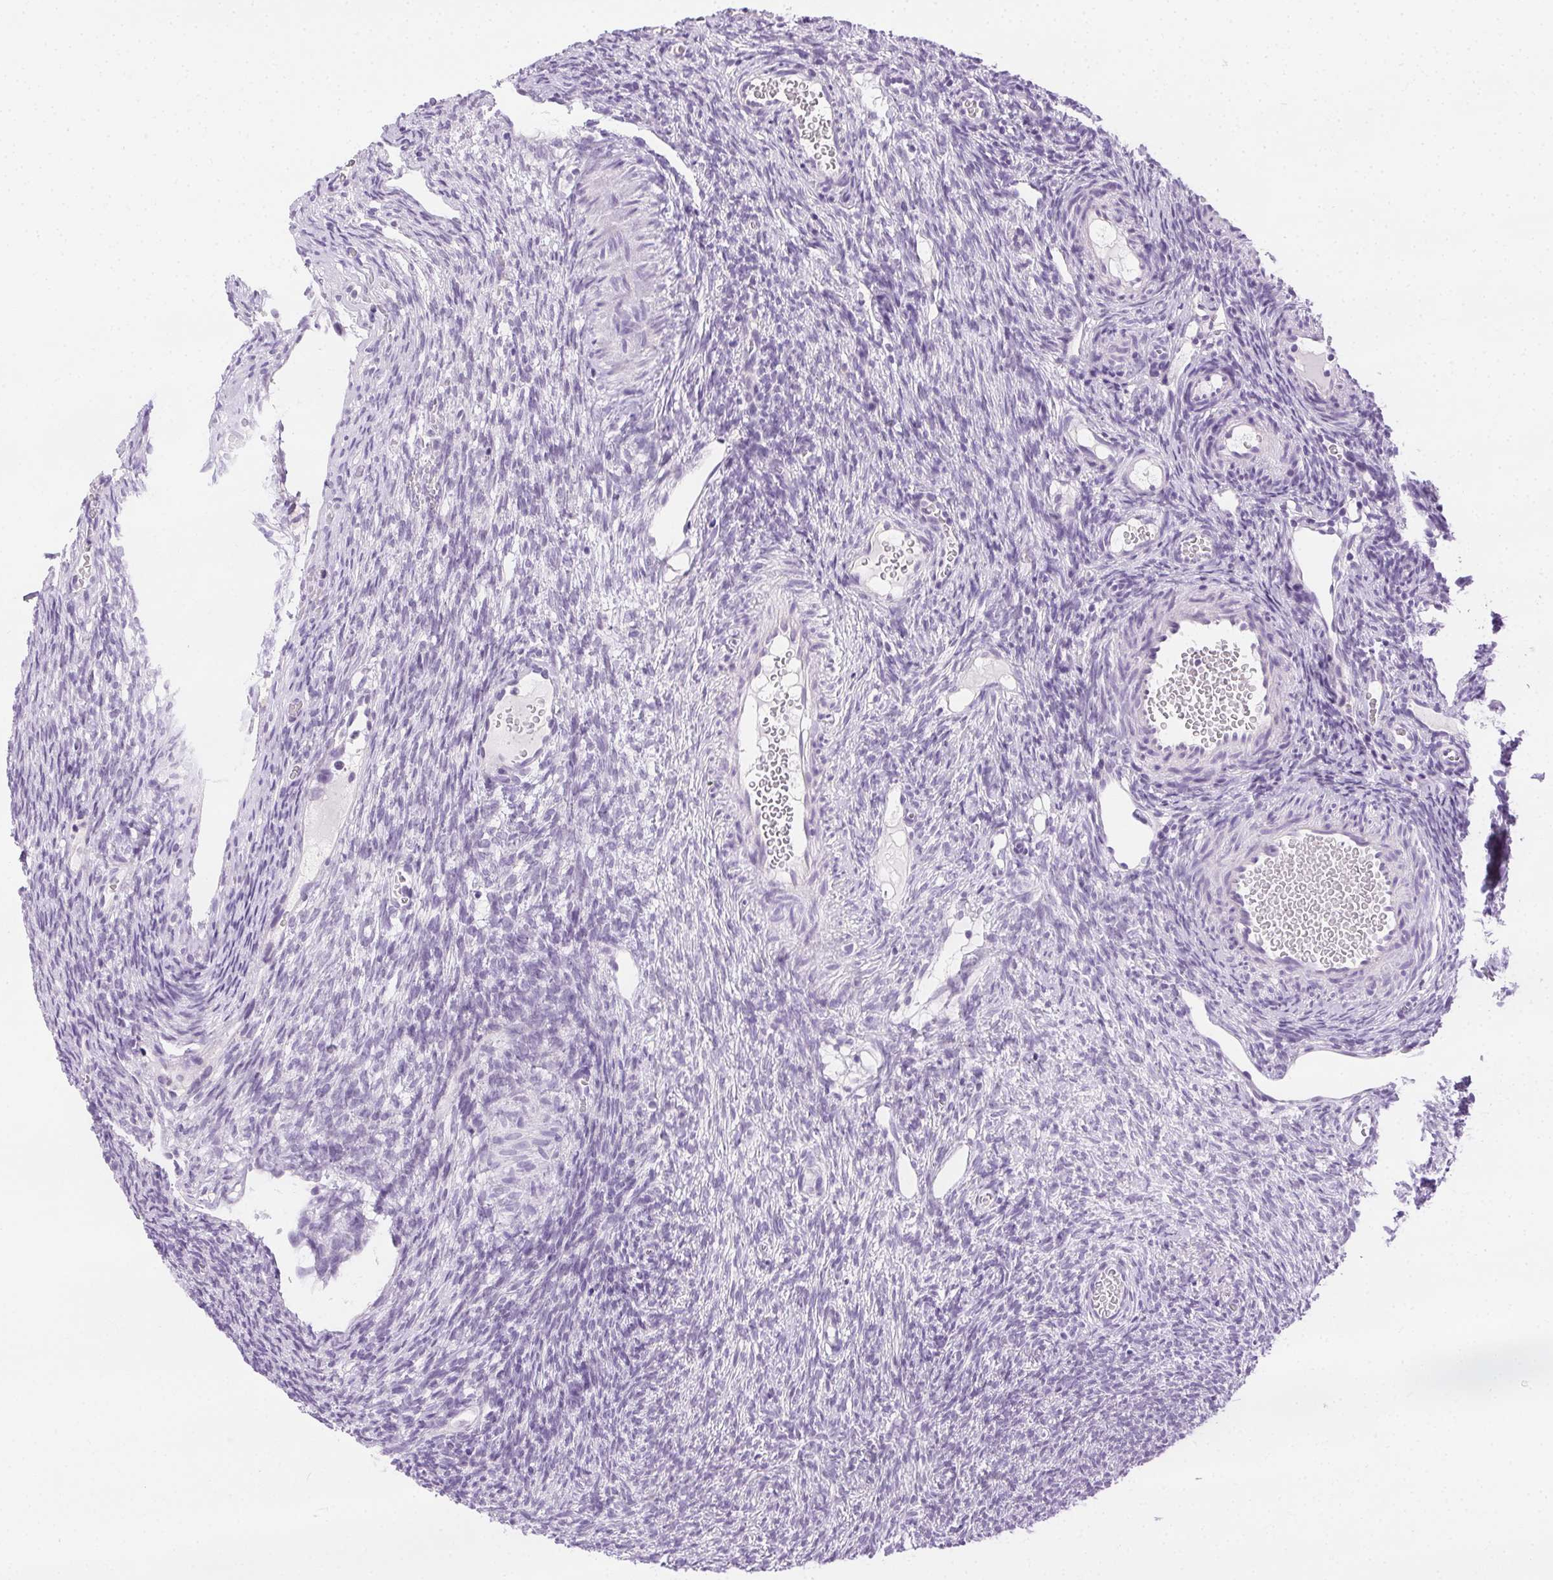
{"staining": {"intensity": "negative", "quantity": "none", "location": "none"}, "tissue": "ovary", "cell_type": "Follicle cells", "image_type": "normal", "snomed": [{"axis": "morphology", "description": "Normal tissue, NOS"}, {"axis": "topography", "description": "Ovary"}], "caption": "A micrograph of human ovary is negative for staining in follicle cells.", "gene": "C20orf85", "patient": {"sex": "female", "age": 34}}